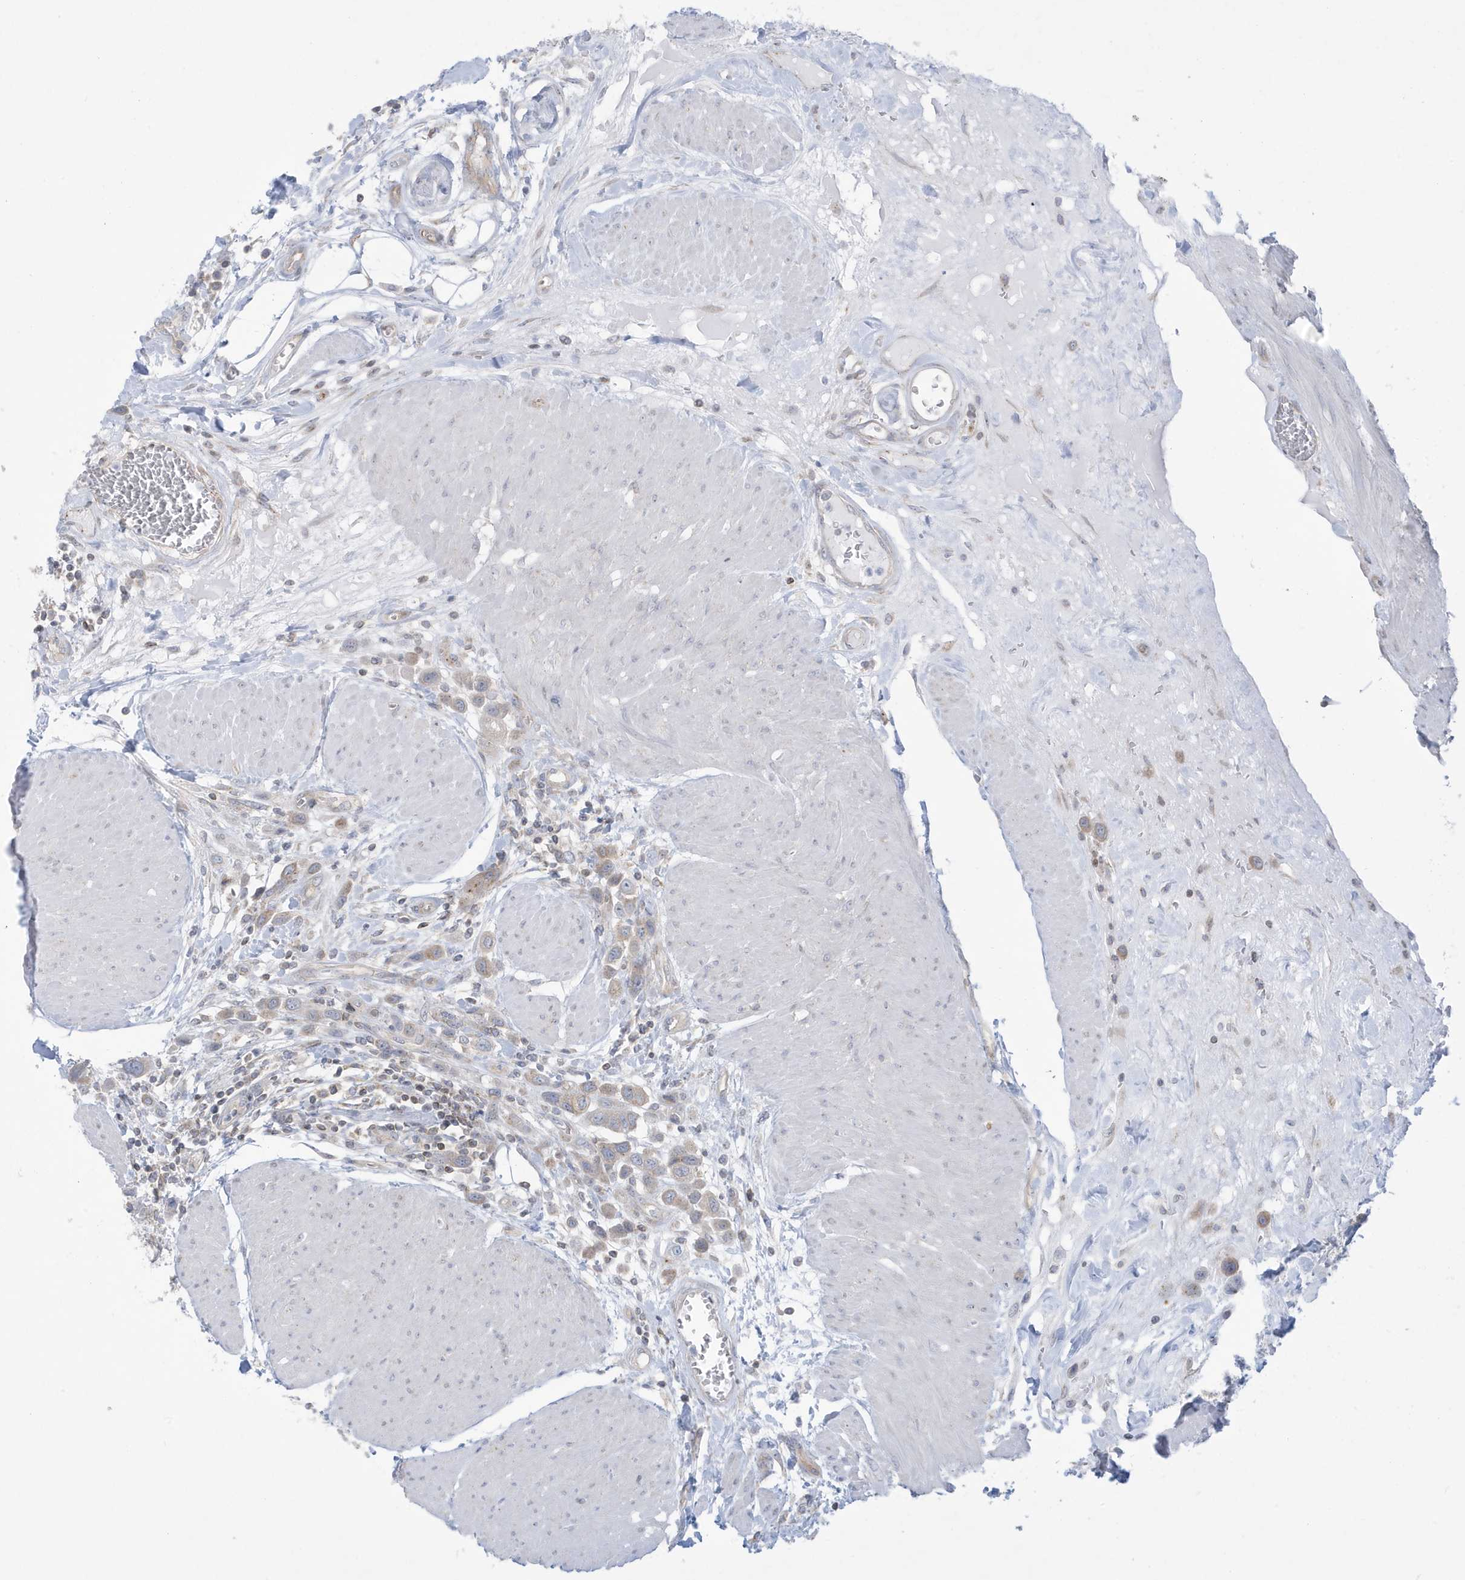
{"staining": {"intensity": "weak", "quantity": "<25%", "location": "cytoplasmic/membranous"}, "tissue": "urothelial cancer", "cell_type": "Tumor cells", "image_type": "cancer", "snomed": [{"axis": "morphology", "description": "Urothelial carcinoma, High grade"}, {"axis": "topography", "description": "Urinary bladder"}], "caption": "Immunohistochemical staining of human urothelial cancer displays no significant staining in tumor cells. (DAB immunohistochemistry (IHC), high magnification).", "gene": "SLAMF9", "patient": {"sex": "male", "age": 50}}